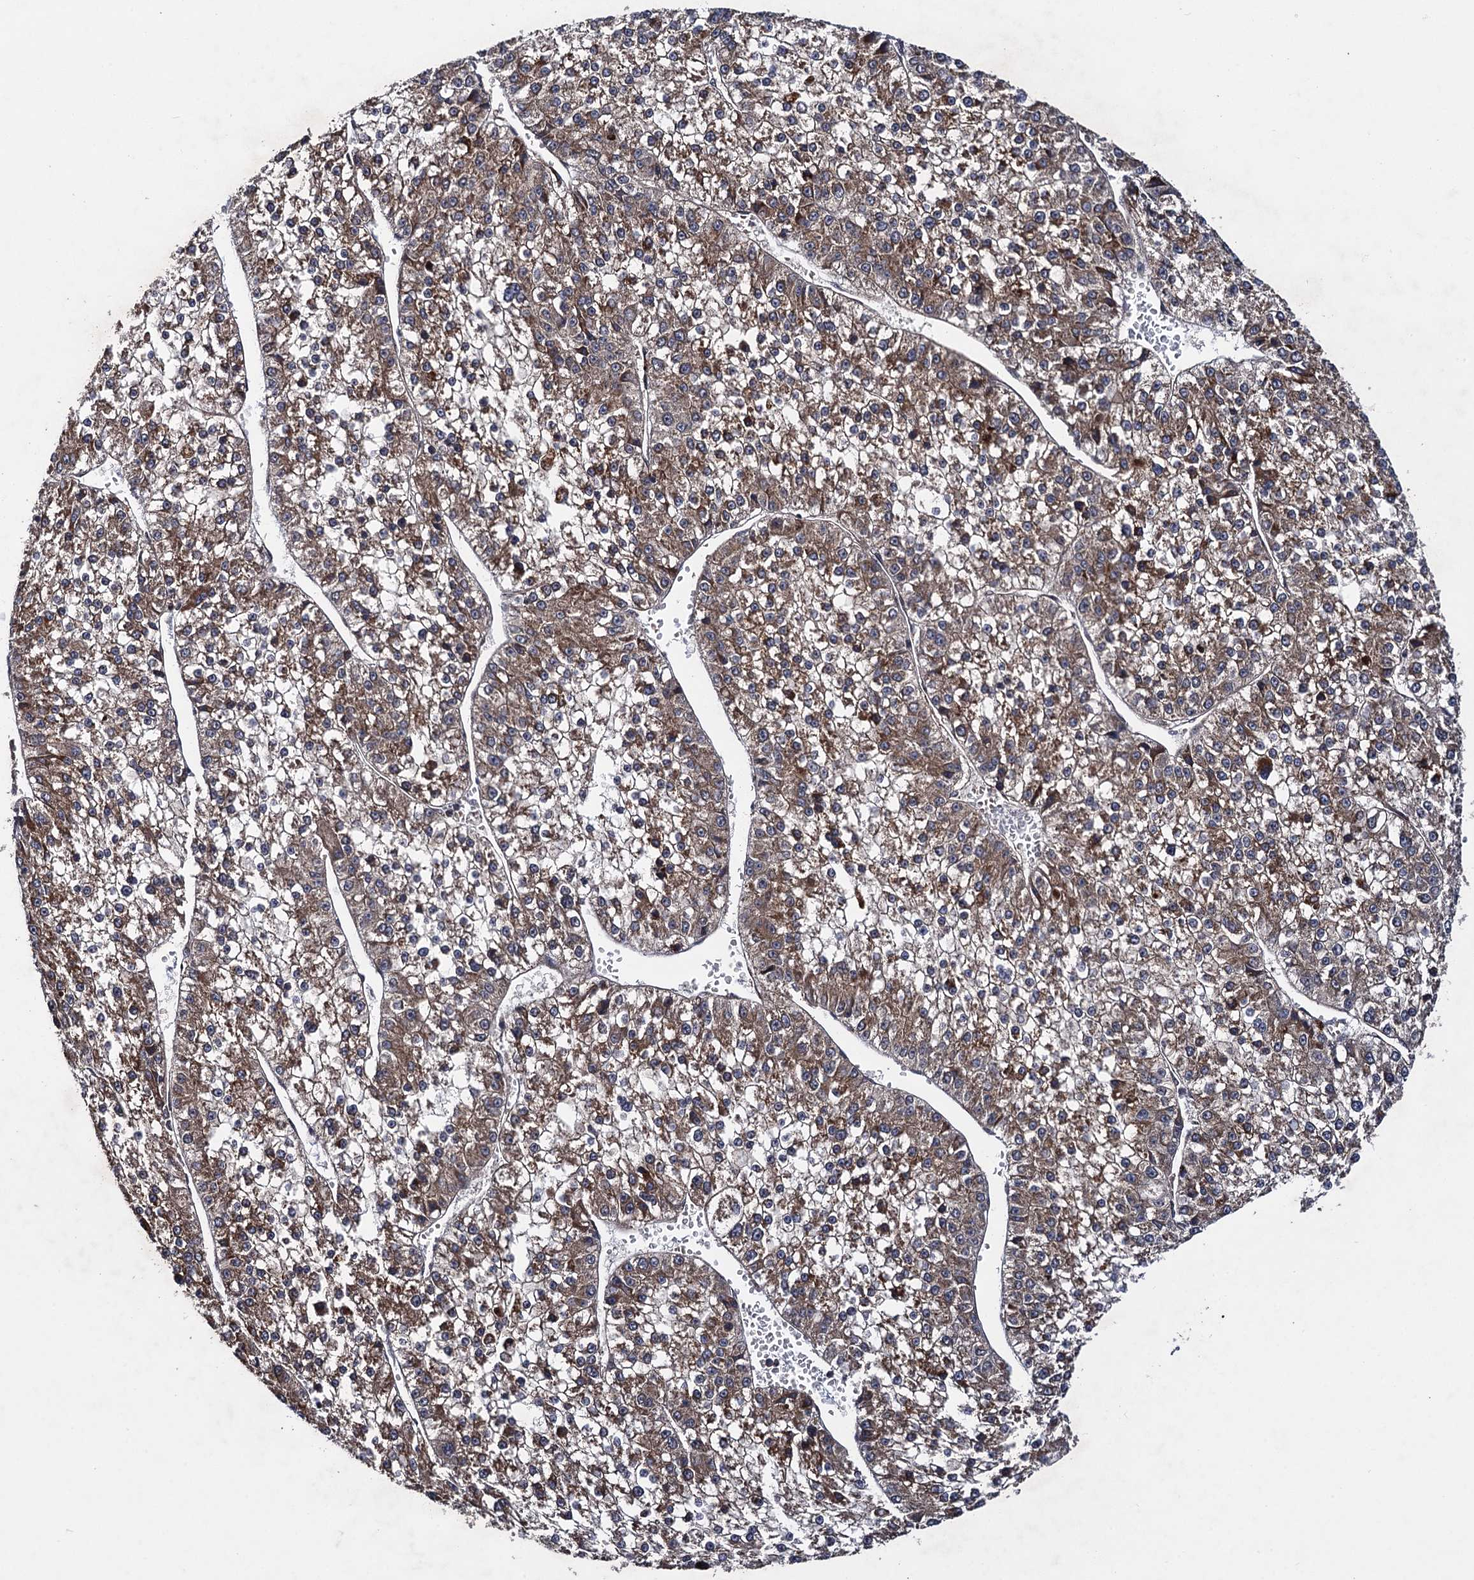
{"staining": {"intensity": "moderate", "quantity": ">75%", "location": "cytoplasmic/membranous"}, "tissue": "liver cancer", "cell_type": "Tumor cells", "image_type": "cancer", "snomed": [{"axis": "morphology", "description": "Carcinoma, Hepatocellular, NOS"}, {"axis": "topography", "description": "Liver"}], "caption": "Protein staining exhibits moderate cytoplasmic/membranous staining in approximately >75% of tumor cells in hepatocellular carcinoma (liver). (Stains: DAB in brown, nuclei in blue, Microscopy: brightfield microscopy at high magnification).", "gene": "HAUS1", "patient": {"sex": "female", "age": 73}}